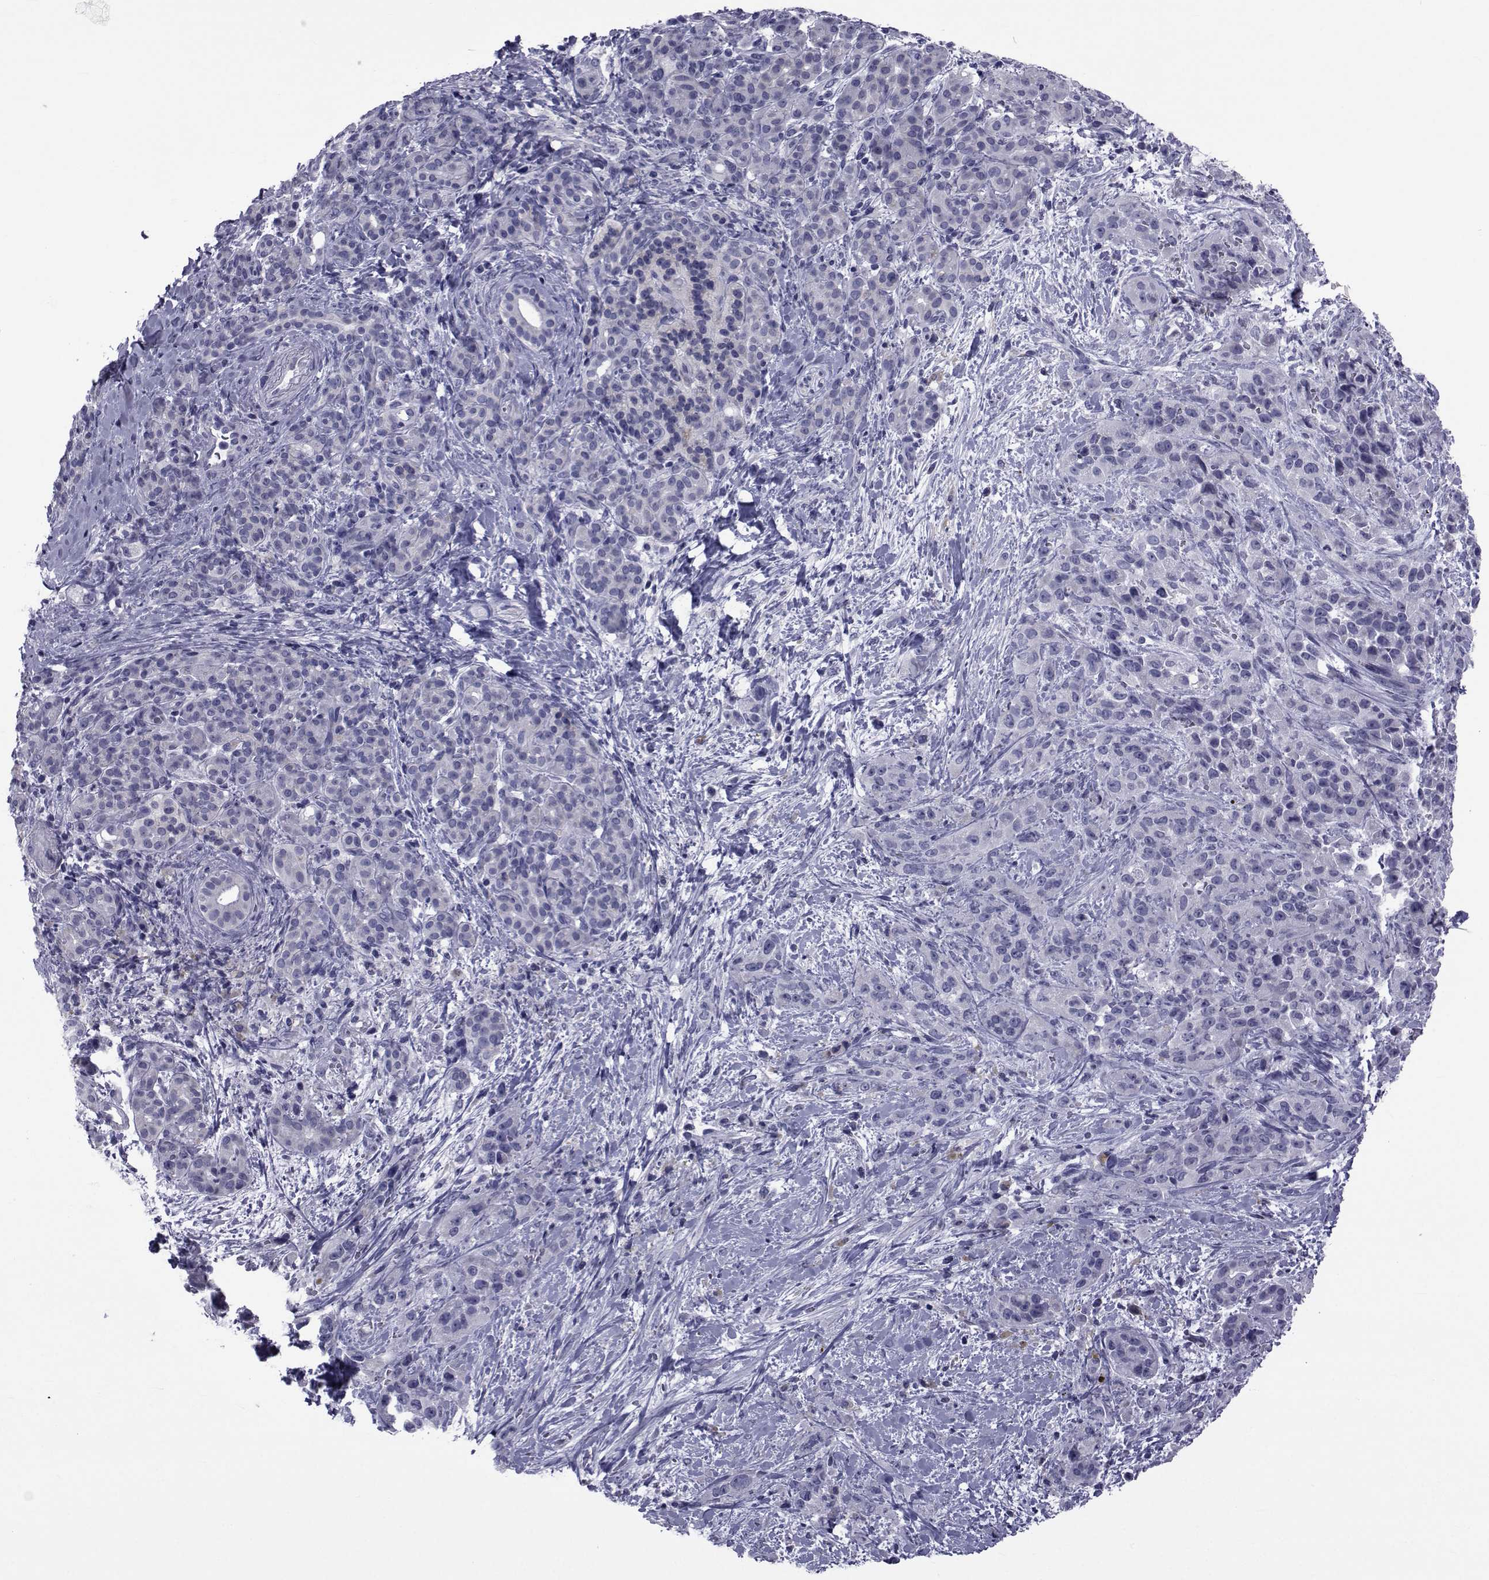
{"staining": {"intensity": "negative", "quantity": "none", "location": "none"}, "tissue": "pancreatic cancer", "cell_type": "Tumor cells", "image_type": "cancer", "snomed": [{"axis": "morphology", "description": "Adenocarcinoma, NOS"}, {"axis": "topography", "description": "Pancreas"}], "caption": "DAB (3,3'-diaminobenzidine) immunohistochemical staining of human adenocarcinoma (pancreatic) demonstrates no significant positivity in tumor cells. Nuclei are stained in blue.", "gene": "GKAP1", "patient": {"sex": "male", "age": 44}}